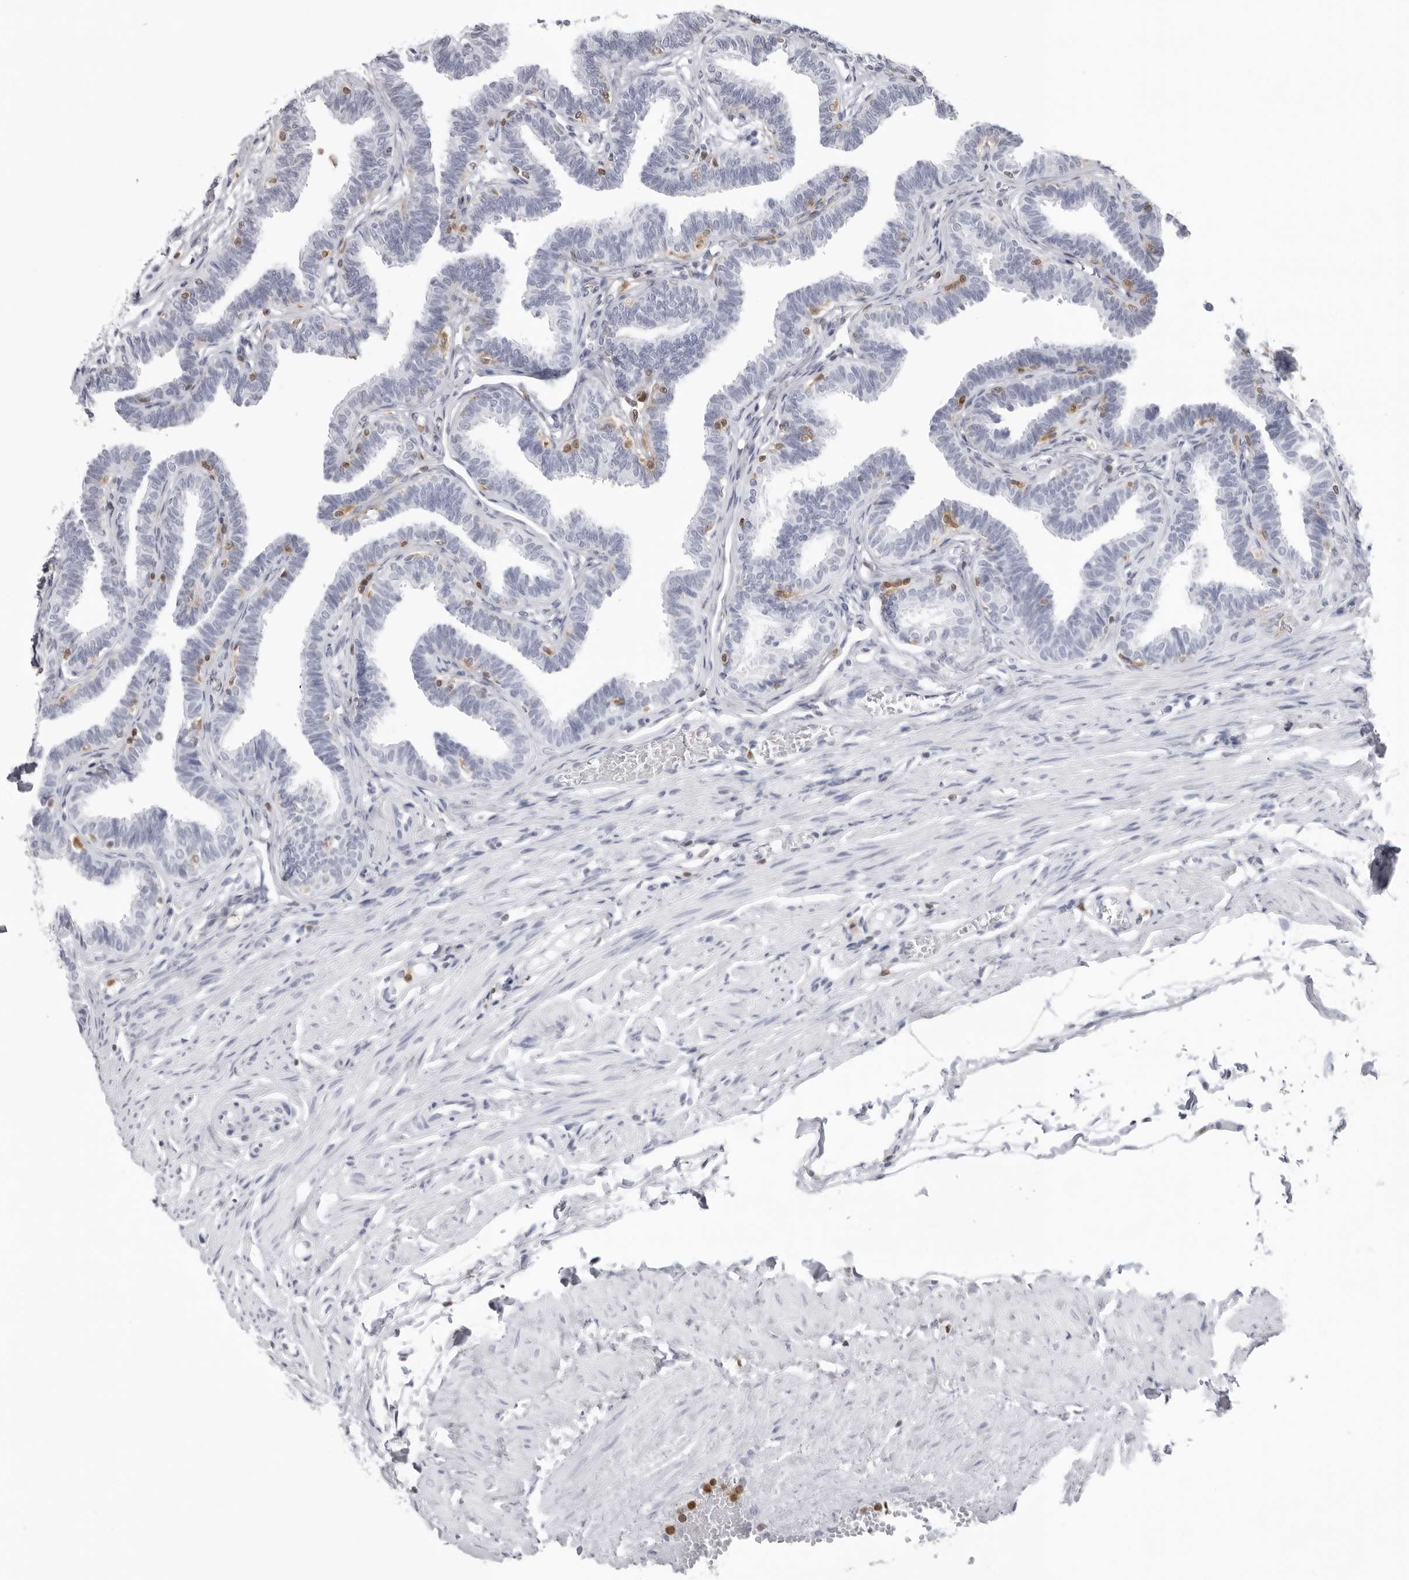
{"staining": {"intensity": "negative", "quantity": "none", "location": "none"}, "tissue": "fallopian tube", "cell_type": "Glandular cells", "image_type": "normal", "snomed": [{"axis": "morphology", "description": "Normal tissue, NOS"}, {"axis": "topography", "description": "Fallopian tube"}, {"axis": "topography", "description": "Ovary"}], "caption": "Immunohistochemical staining of benign human fallopian tube shows no significant expression in glandular cells. (Brightfield microscopy of DAB (3,3'-diaminobenzidine) immunohistochemistry at high magnification).", "gene": "FMNL1", "patient": {"sex": "female", "age": 23}}